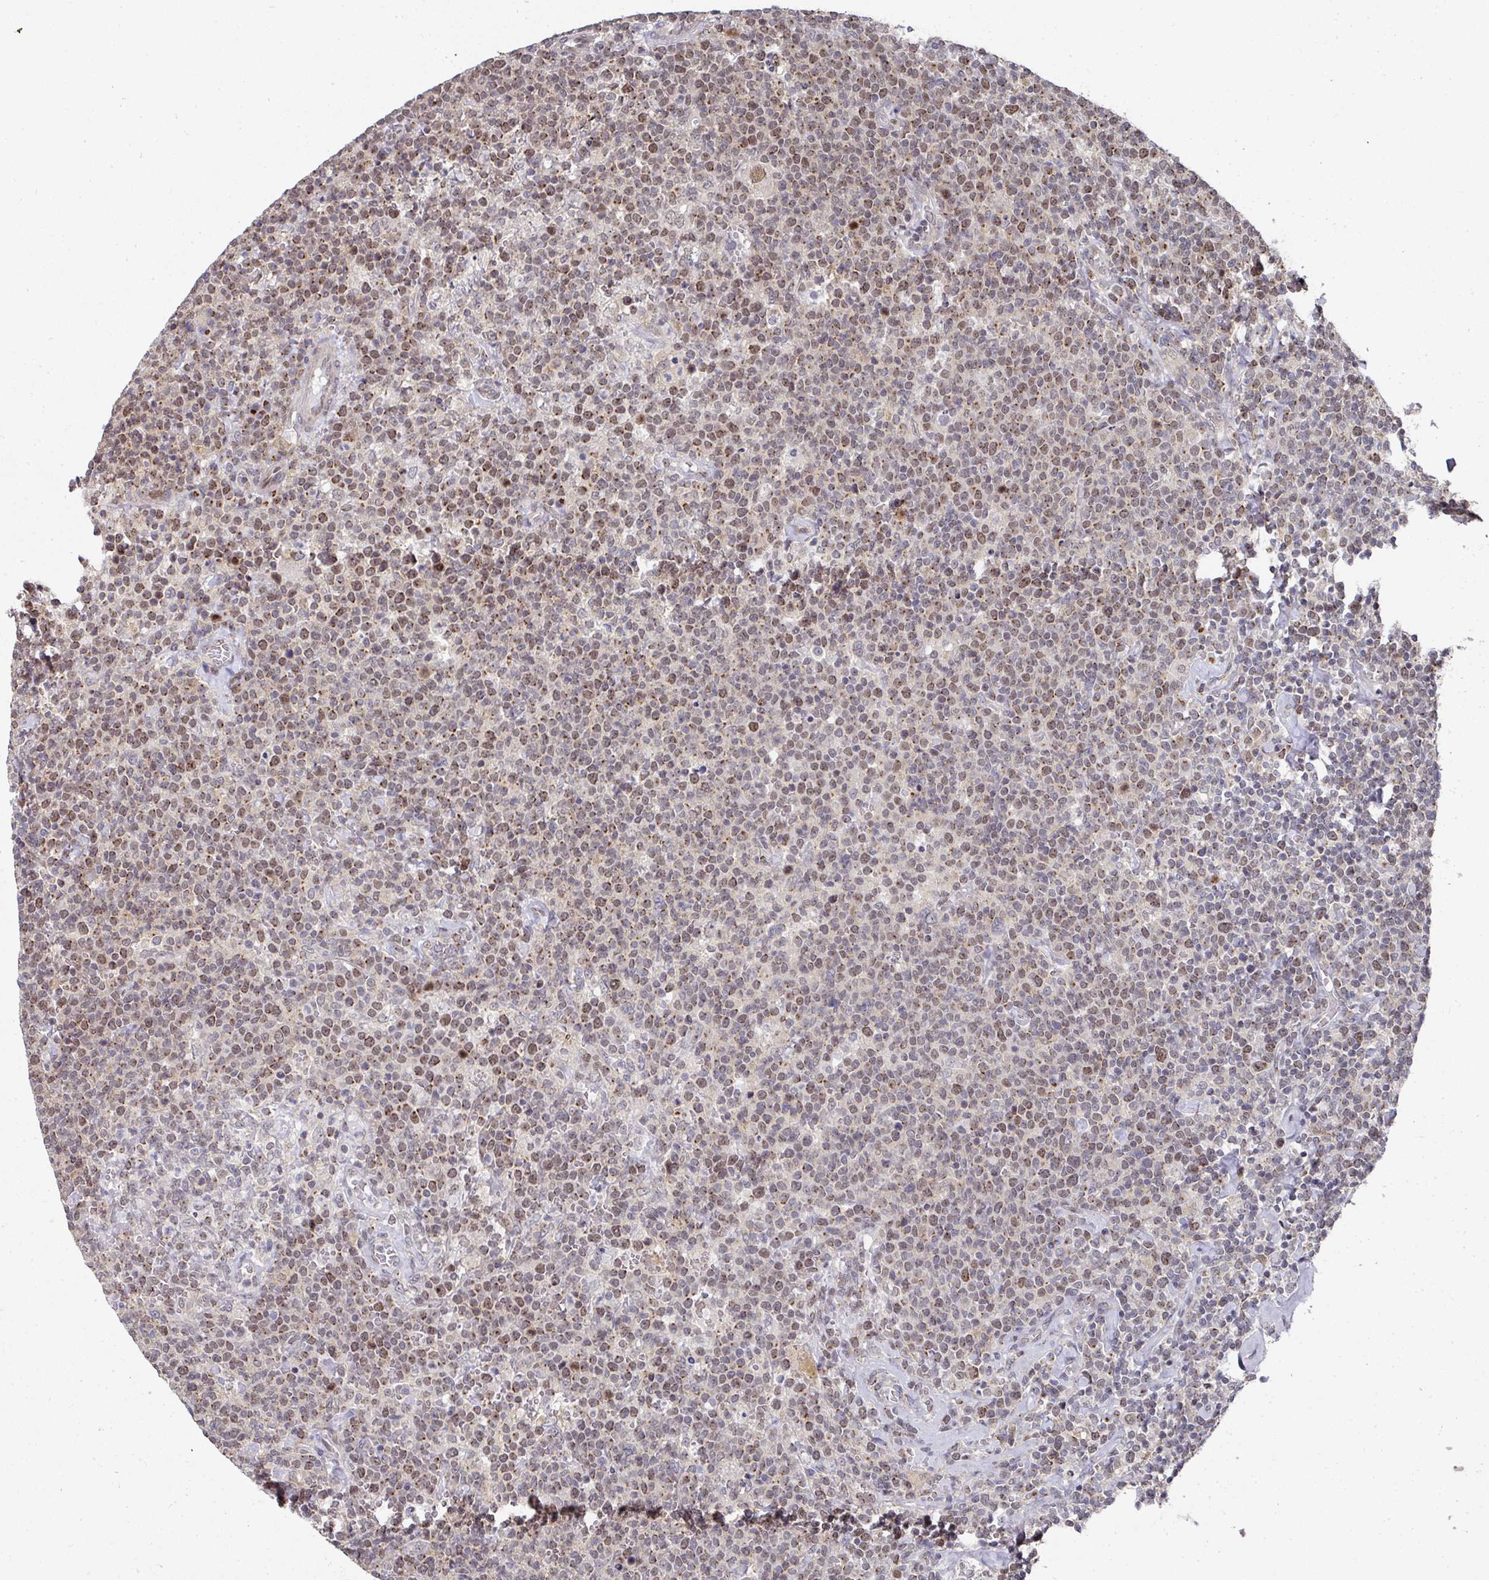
{"staining": {"intensity": "moderate", "quantity": "25%-75%", "location": "cytoplasmic/membranous"}, "tissue": "lymphoma", "cell_type": "Tumor cells", "image_type": "cancer", "snomed": [{"axis": "morphology", "description": "Malignant lymphoma, non-Hodgkin's type, High grade"}, {"axis": "topography", "description": "Lymph node"}], "caption": "This micrograph exhibits high-grade malignant lymphoma, non-Hodgkin's type stained with immunohistochemistry (IHC) to label a protein in brown. The cytoplasmic/membranous of tumor cells show moderate positivity for the protein. Nuclei are counter-stained blue.", "gene": "C18orf25", "patient": {"sex": "male", "age": 61}}